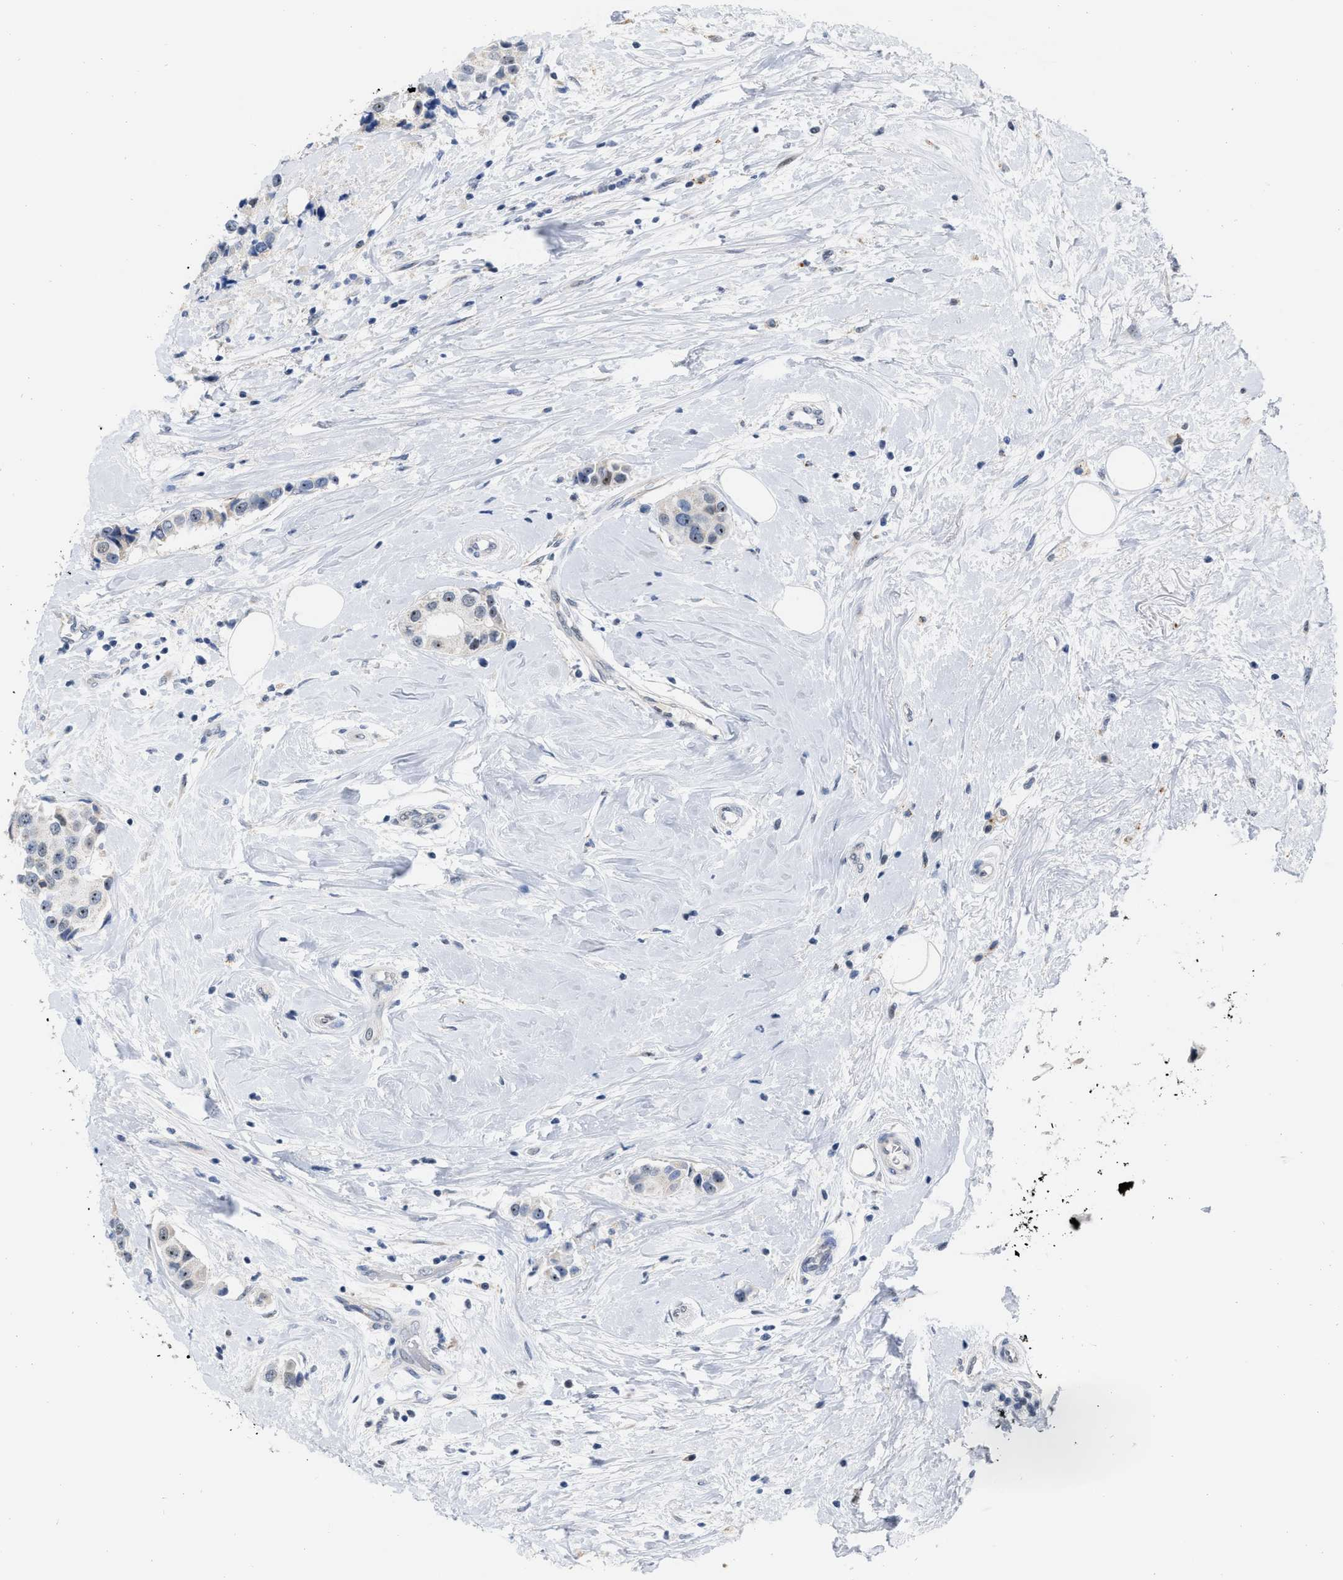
{"staining": {"intensity": "weak", "quantity": "25%-75%", "location": "nuclear"}, "tissue": "breast cancer", "cell_type": "Tumor cells", "image_type": "cancer", "snomed": [{"axis": "morphology", "description": "Normal tissue, NOS"}, {"axis": "morphology", "description": "Duct carcinoma"}, {"axis": "topography", "description": "Breast"}], "caption": "Immunohistochemistry (IHC) image of breast cancer stained for a protein (brown), which shows low levels of weak nuclear expression in approximately 25%-75% of tumor cells.", "gene": "ELAC2", "patient": {"sex": "female", "age": 39}}